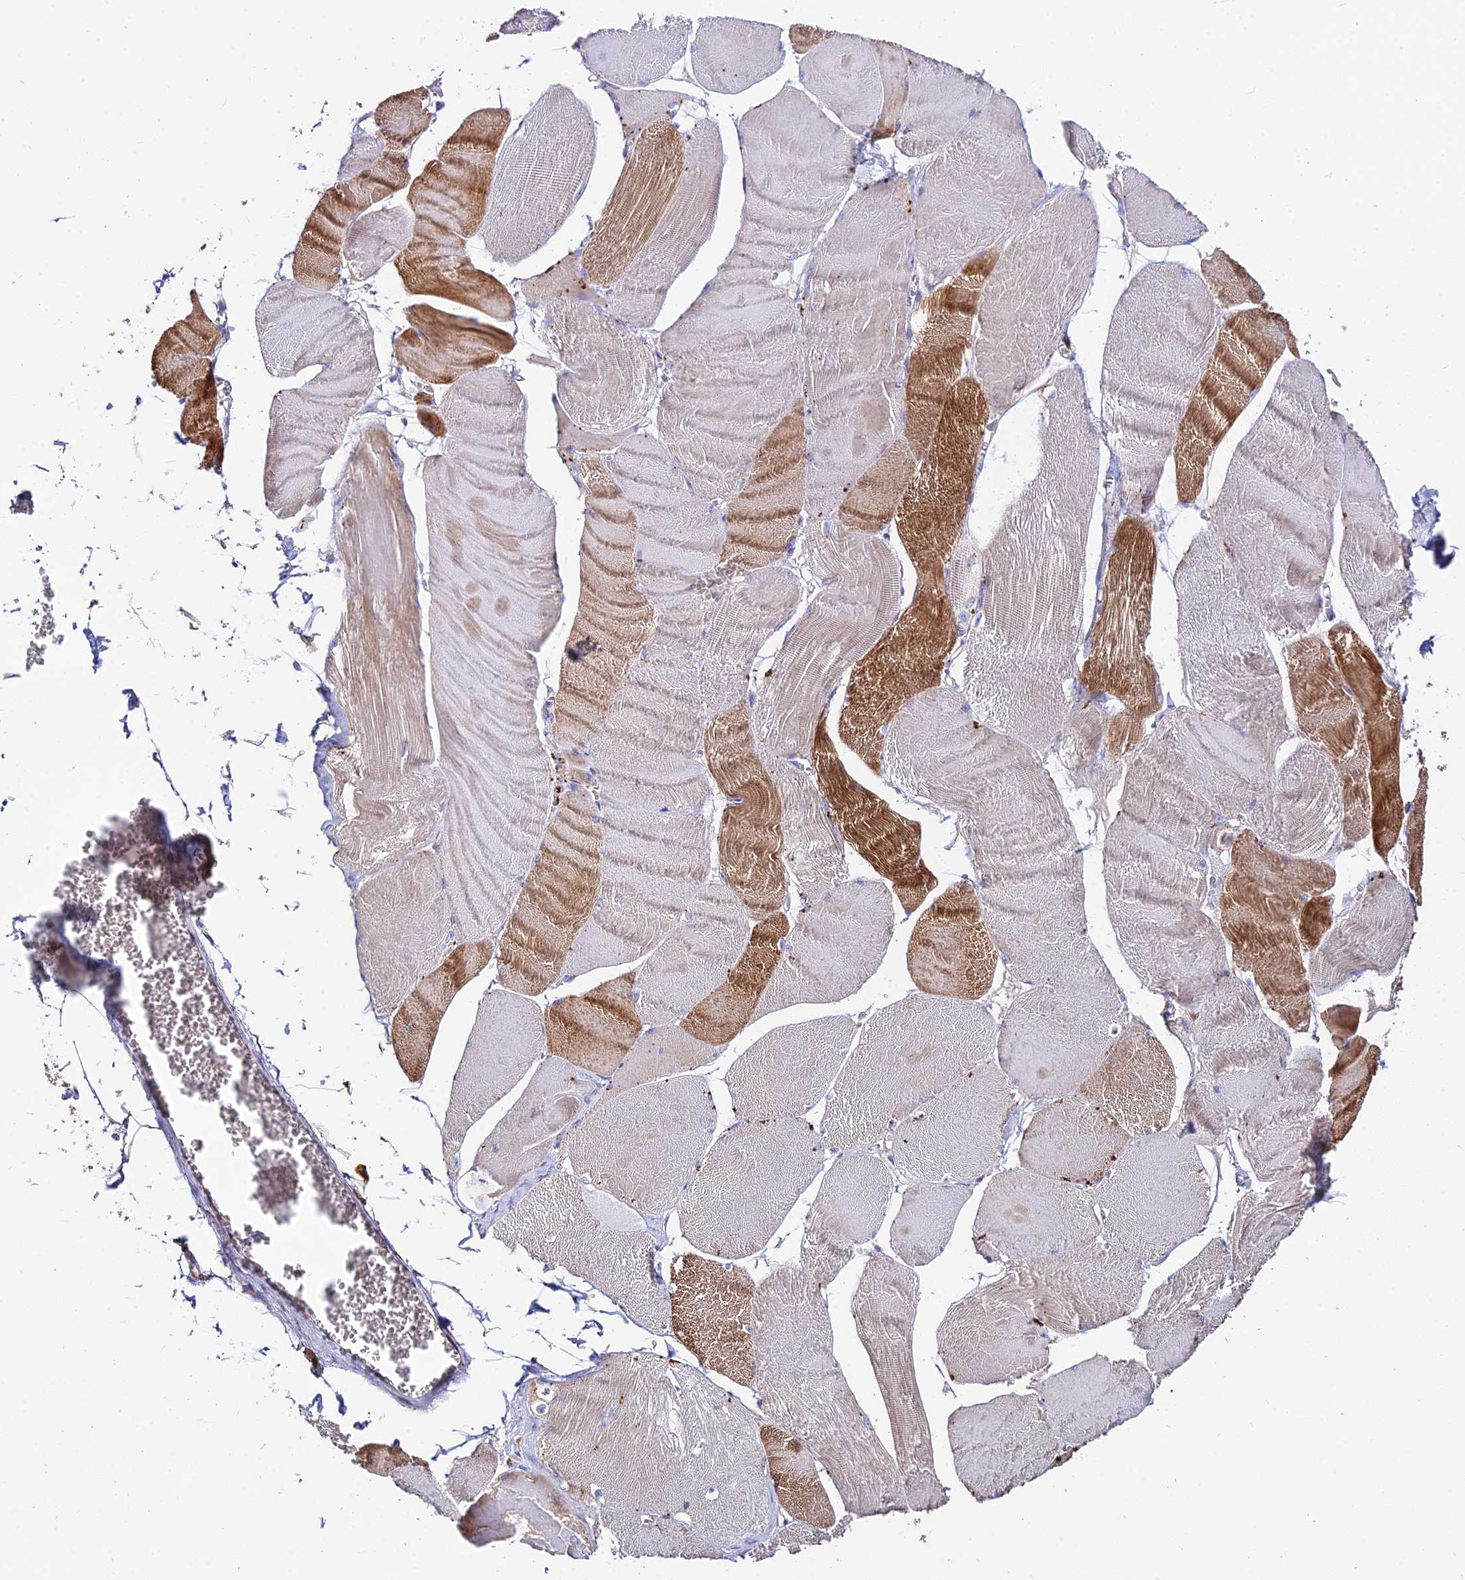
{"staining": {"intensity": "strong", "quantity": "25%-75%", "location": "cytoplasmic/membranous"}, "tissue": "skeletal muscle", "cell_type": "Myocytes", "image_type": "normal", "snomed": [{"axis": "morphology", "description": "Normal tissue, NOS"}, {"axis": "morphology", "description": "Basal cell carcinoma"}, {"axis": "topography", "description": "Skeletal muscle"}], "caption": "IHC image of benign human skeletal muscle stained for a protein (brown), which demonstrates high levels of strong cytoplasmic/membranous expression in about 25%-75% of myocytes.", "gene": "PNLIPRP3", "patient": {"sex": "female", "age": 64}}